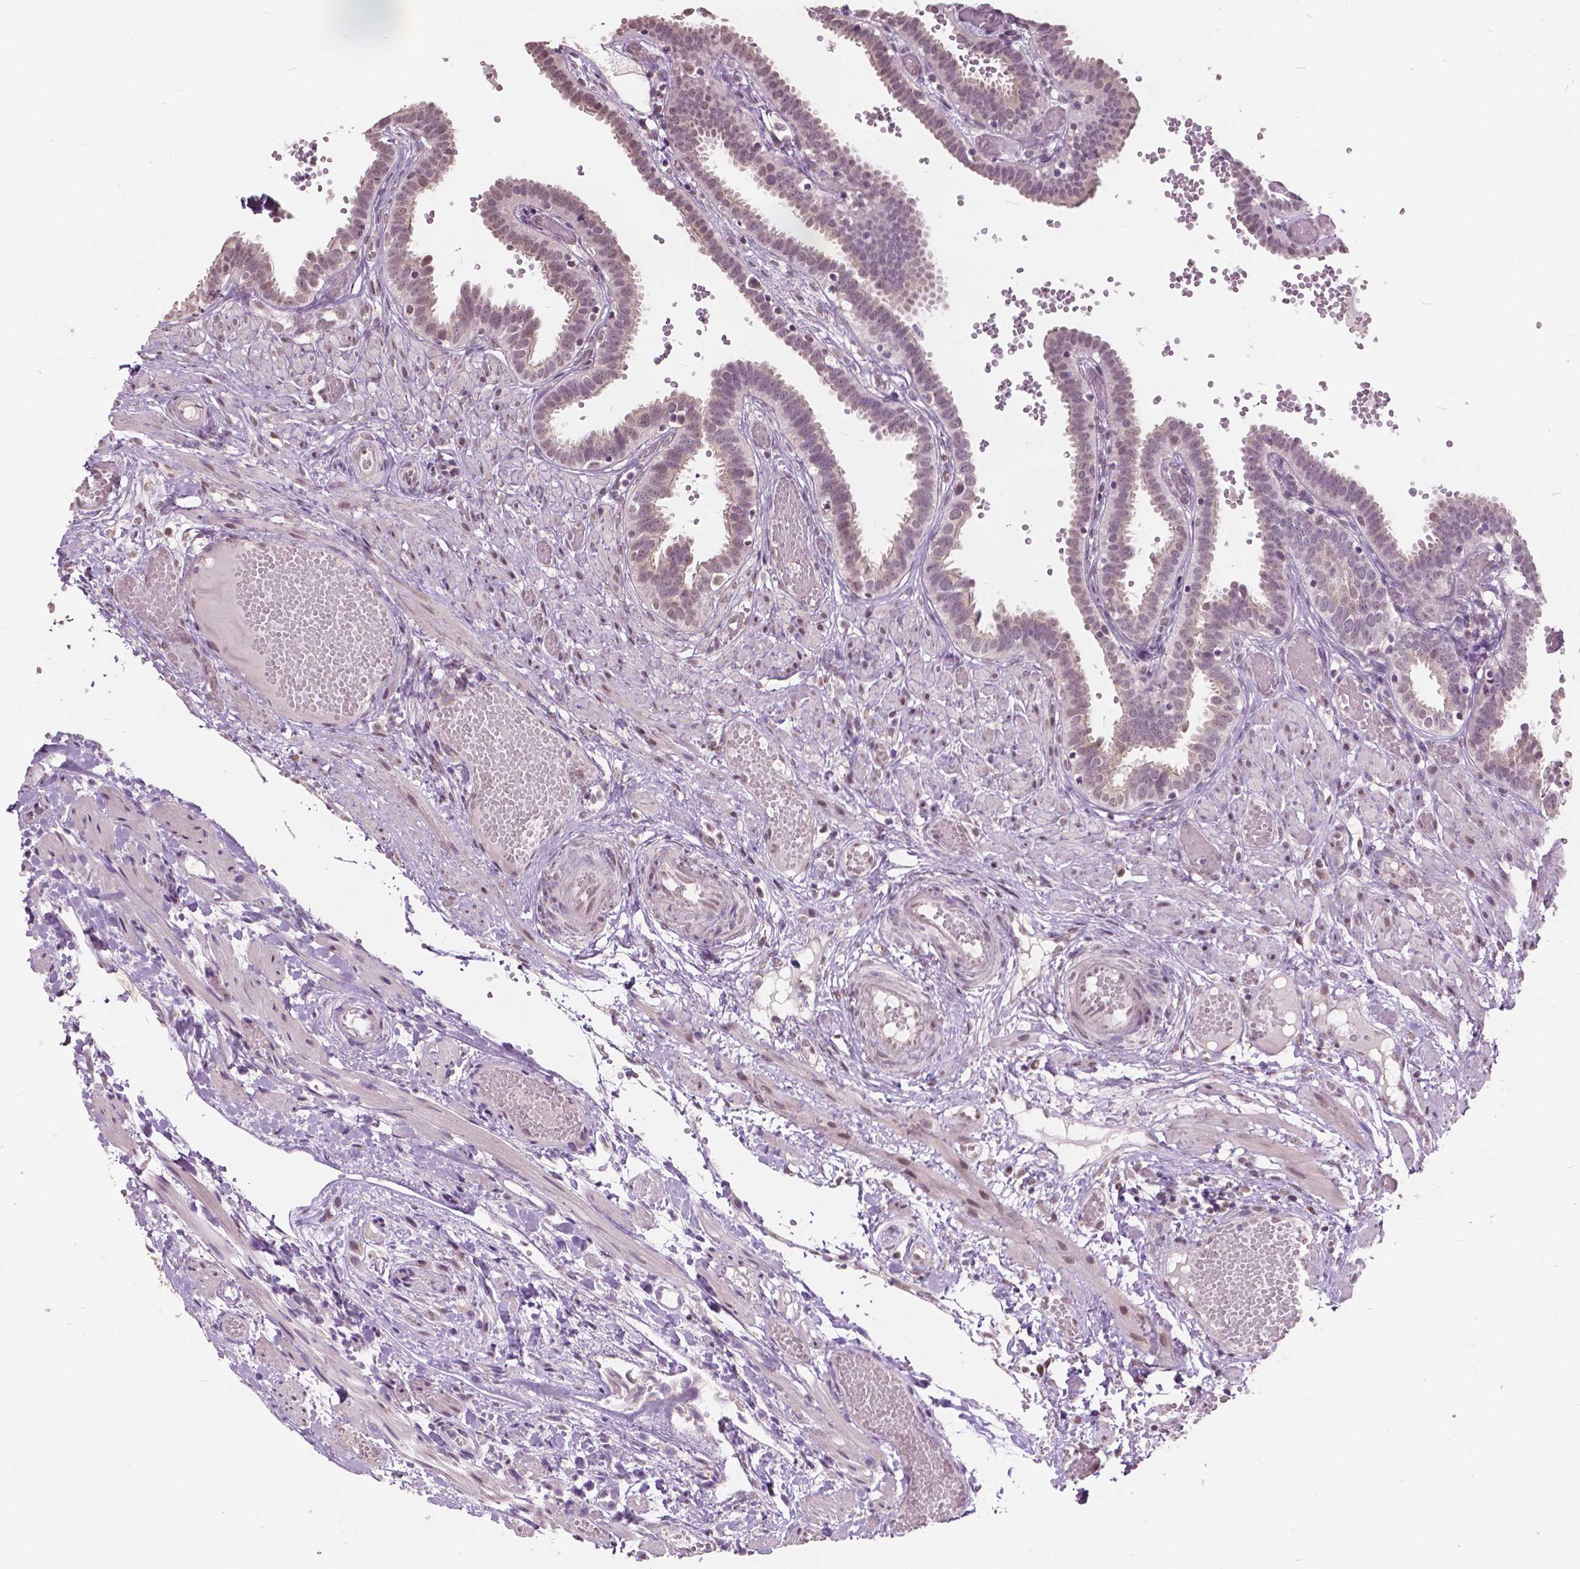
{"staining": {"intensity": "weak", "quantity": ">75%", "location": "cytoplasmic/membranous,nuclear"}, "tissue": "fallopian tube", "cell_type": "Glandular cells", "image_type": "normal", "snomed": [{"axis": "morphology", "description": "Normal tissue, NOS"}, {"axis": "topography", "description": "Fallopian tube"}], "caption": "Protein expression analysis of unremarkable human fallopian tube reveals weak cytoplasmic/membranous,nuclear staining in approximately >75% of glandular cells. Using DAB (3,3'-diaminobenzidine) (brown) and hematoxylin (blue) stains, captured at high magnification using brightfield microscopy.", "gene": "HOXA10", "patient": {"sex": "female", "age": 37}}